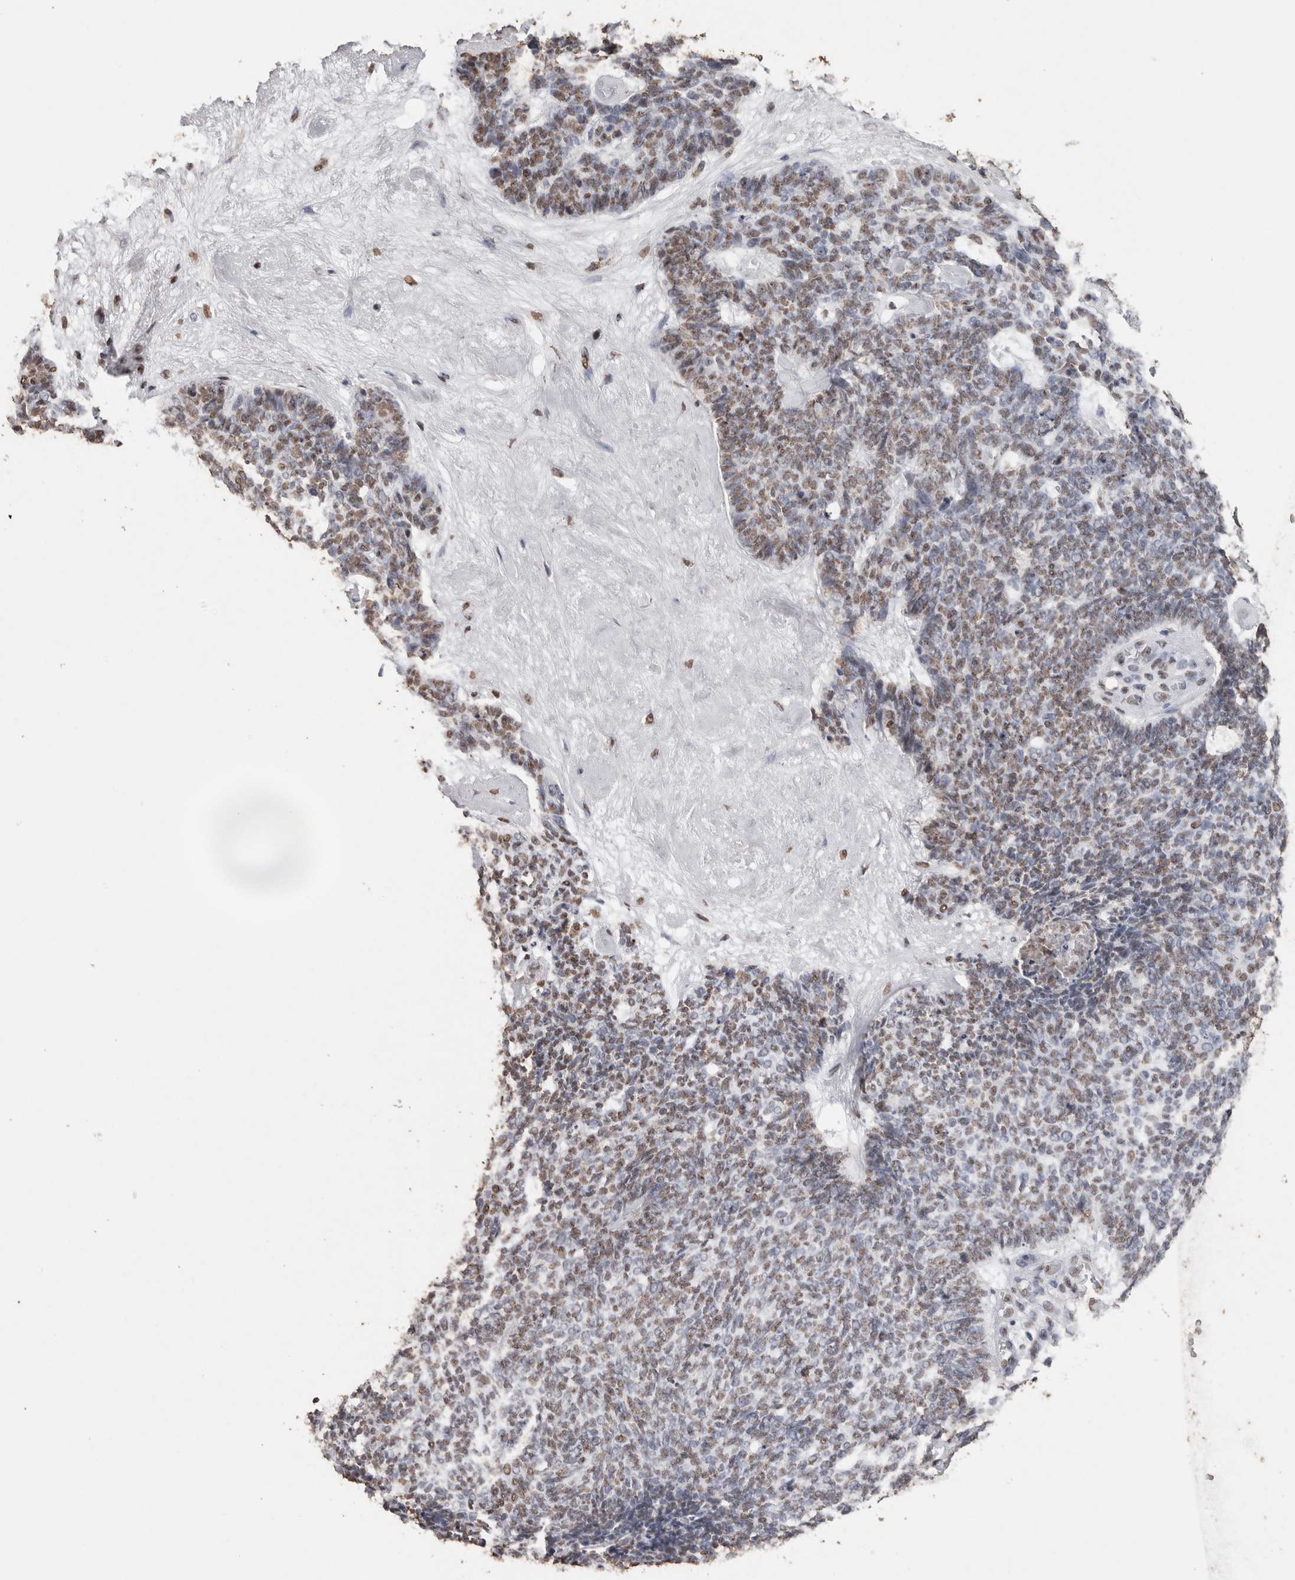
{"staining": {"intensity": "moderate", "quantity": "25%-75%", "location": "nuclear"}, "tissue": "skin cancer", "cell_type": "Tumor cells", "image_type": "cancer", "snomed": [{"axis": "morphology", "description": "Basal cell carcinoma"}, {"axis": "topography", "description": "Skin"}], "caption": "Immunohistochemistry (DAB (3,3'-diaminobenzidine)) staining of human skin cancer reveals moderate nuclear protein expression in approximately 25%-75% of tumor cells. The protein is shown in brown color, while the nuclei are stained blue.", "gene": "NTHL1", "patient": {"sex": "female", "age": 84}}